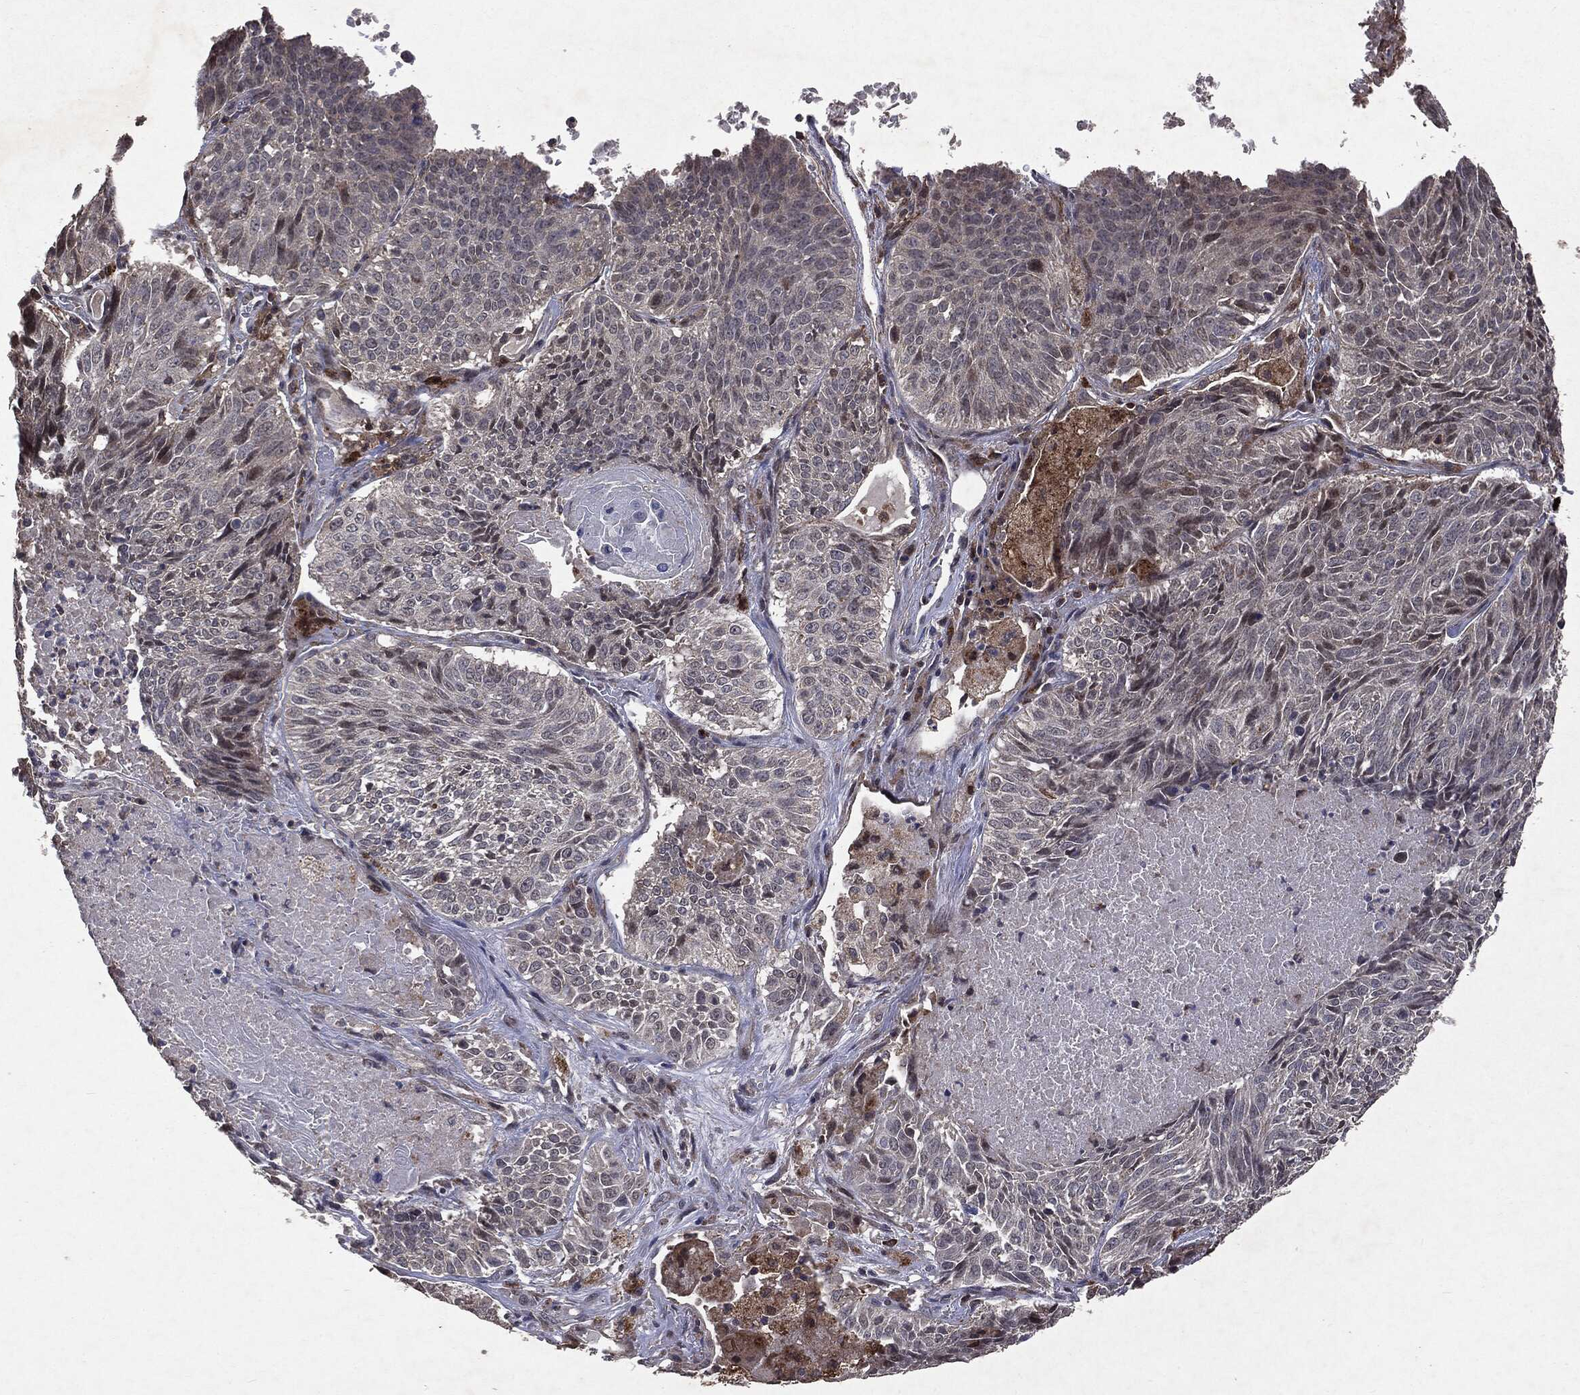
{"staining": {"intensity": "negative", "quantity": "none", "location": "none"}, "tissue": "lung cancer", "cell_type": "Tumor cells", "image_type": "cancer", "snomed": [{"axis": "morphology", "description": "Squamous cell carcinoma, NOS"}, {"axis": "topography", "description": "Lung"}], "caption": "Immunohistochemistry (IHC) image of human squamous cell carcinoma (lung) stained for a protein (brown), which reveals no staining in tumor cells.", "gene": "PTEN", "patient": {"sex": "male", "age": 64}}